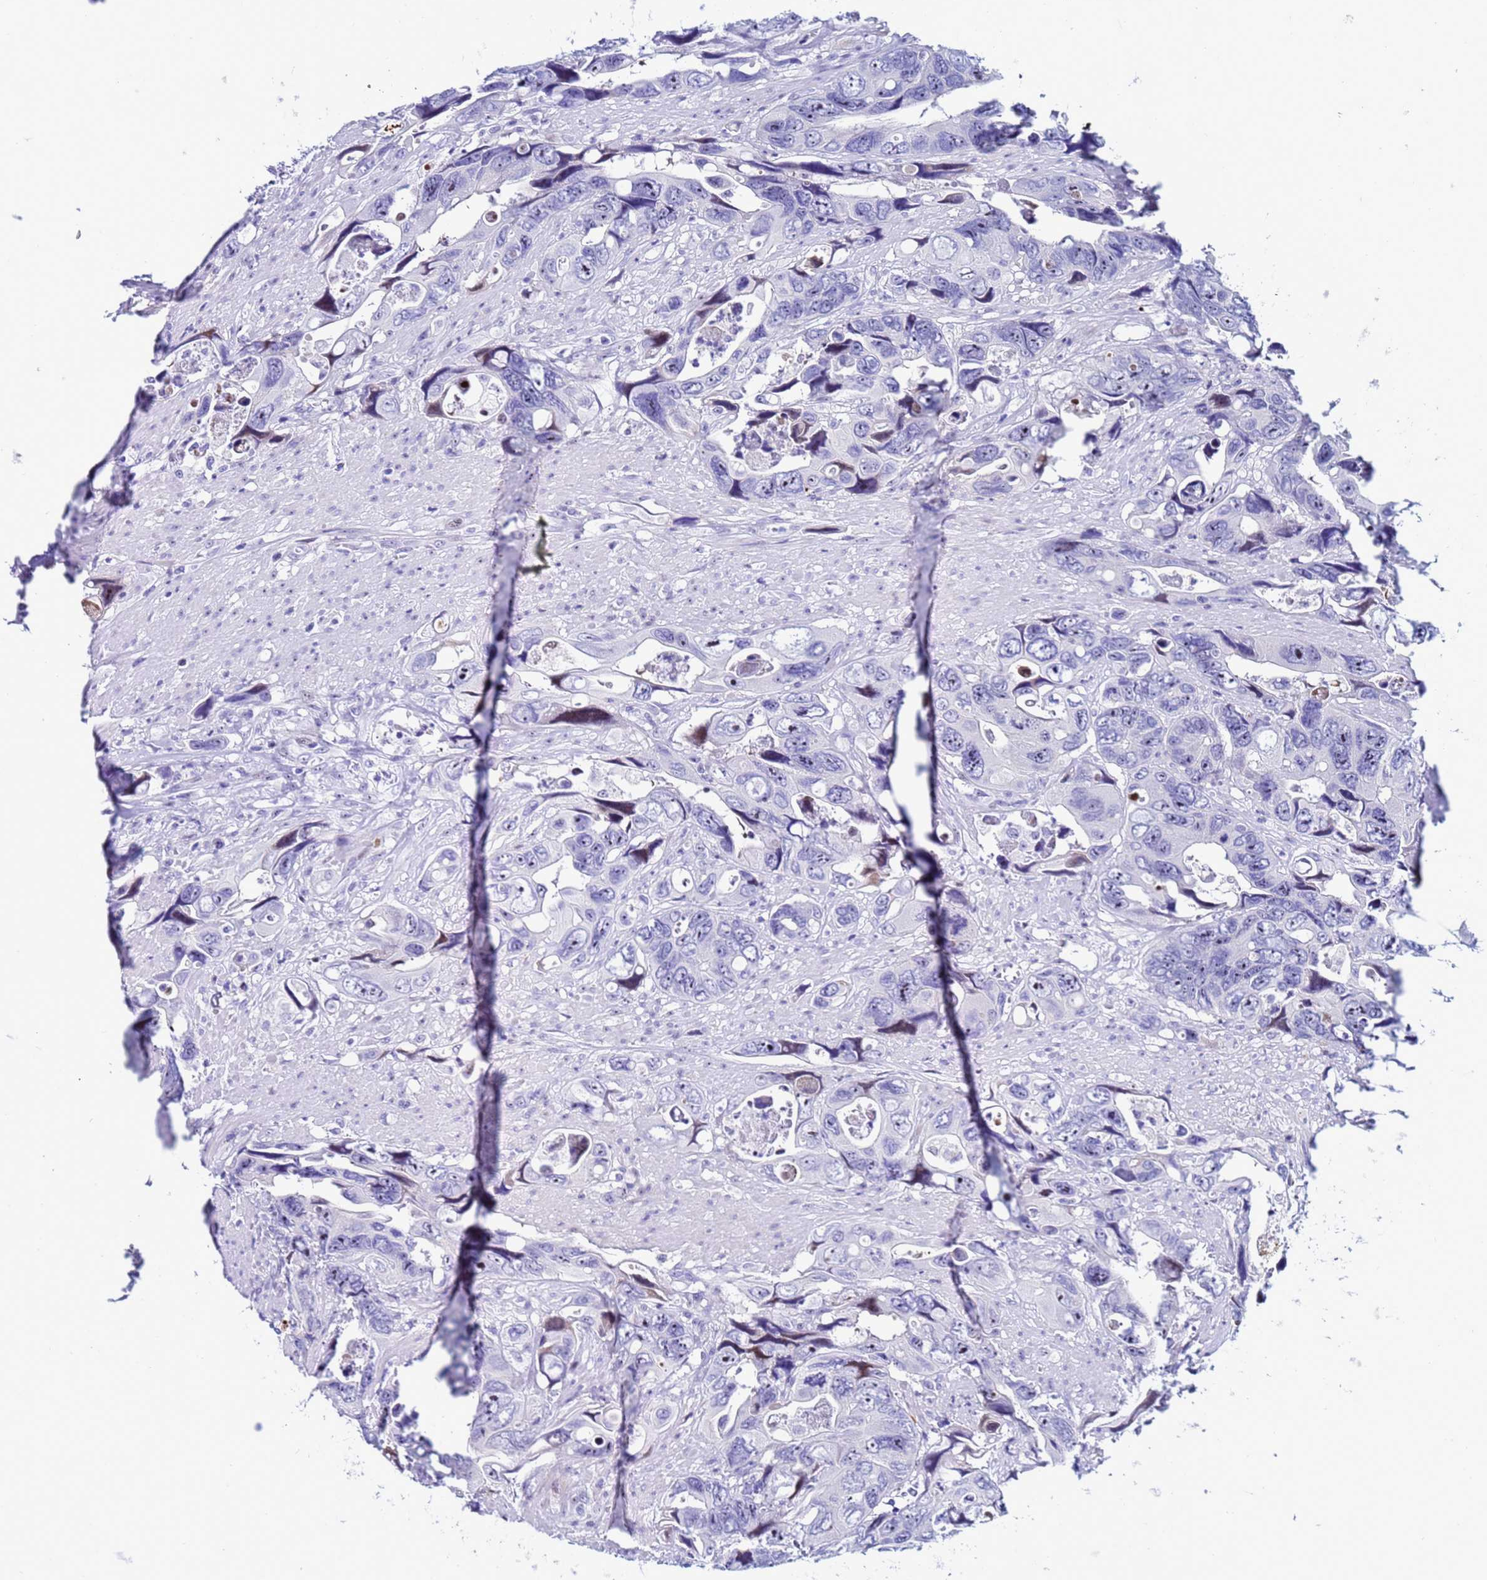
{"staining": {"intensity": "negative", "quantity": "none", "location": "none"}, "tissue": "colorectal cancer", "cell_type": "Tumor cells", "image_type": "cancer", "snomed": [{"axis": "morphology", "description": "Adenocarcinoma, NOS"}, {"axis": "topography", "description": "Rectum"}], "caption": "Immunohistochemical staining of colorectal adenocarcinoma exhibits no significant positivity in tumor cells.", "gene": "POP5", "patient": {"sex": "male", "age": 57}}